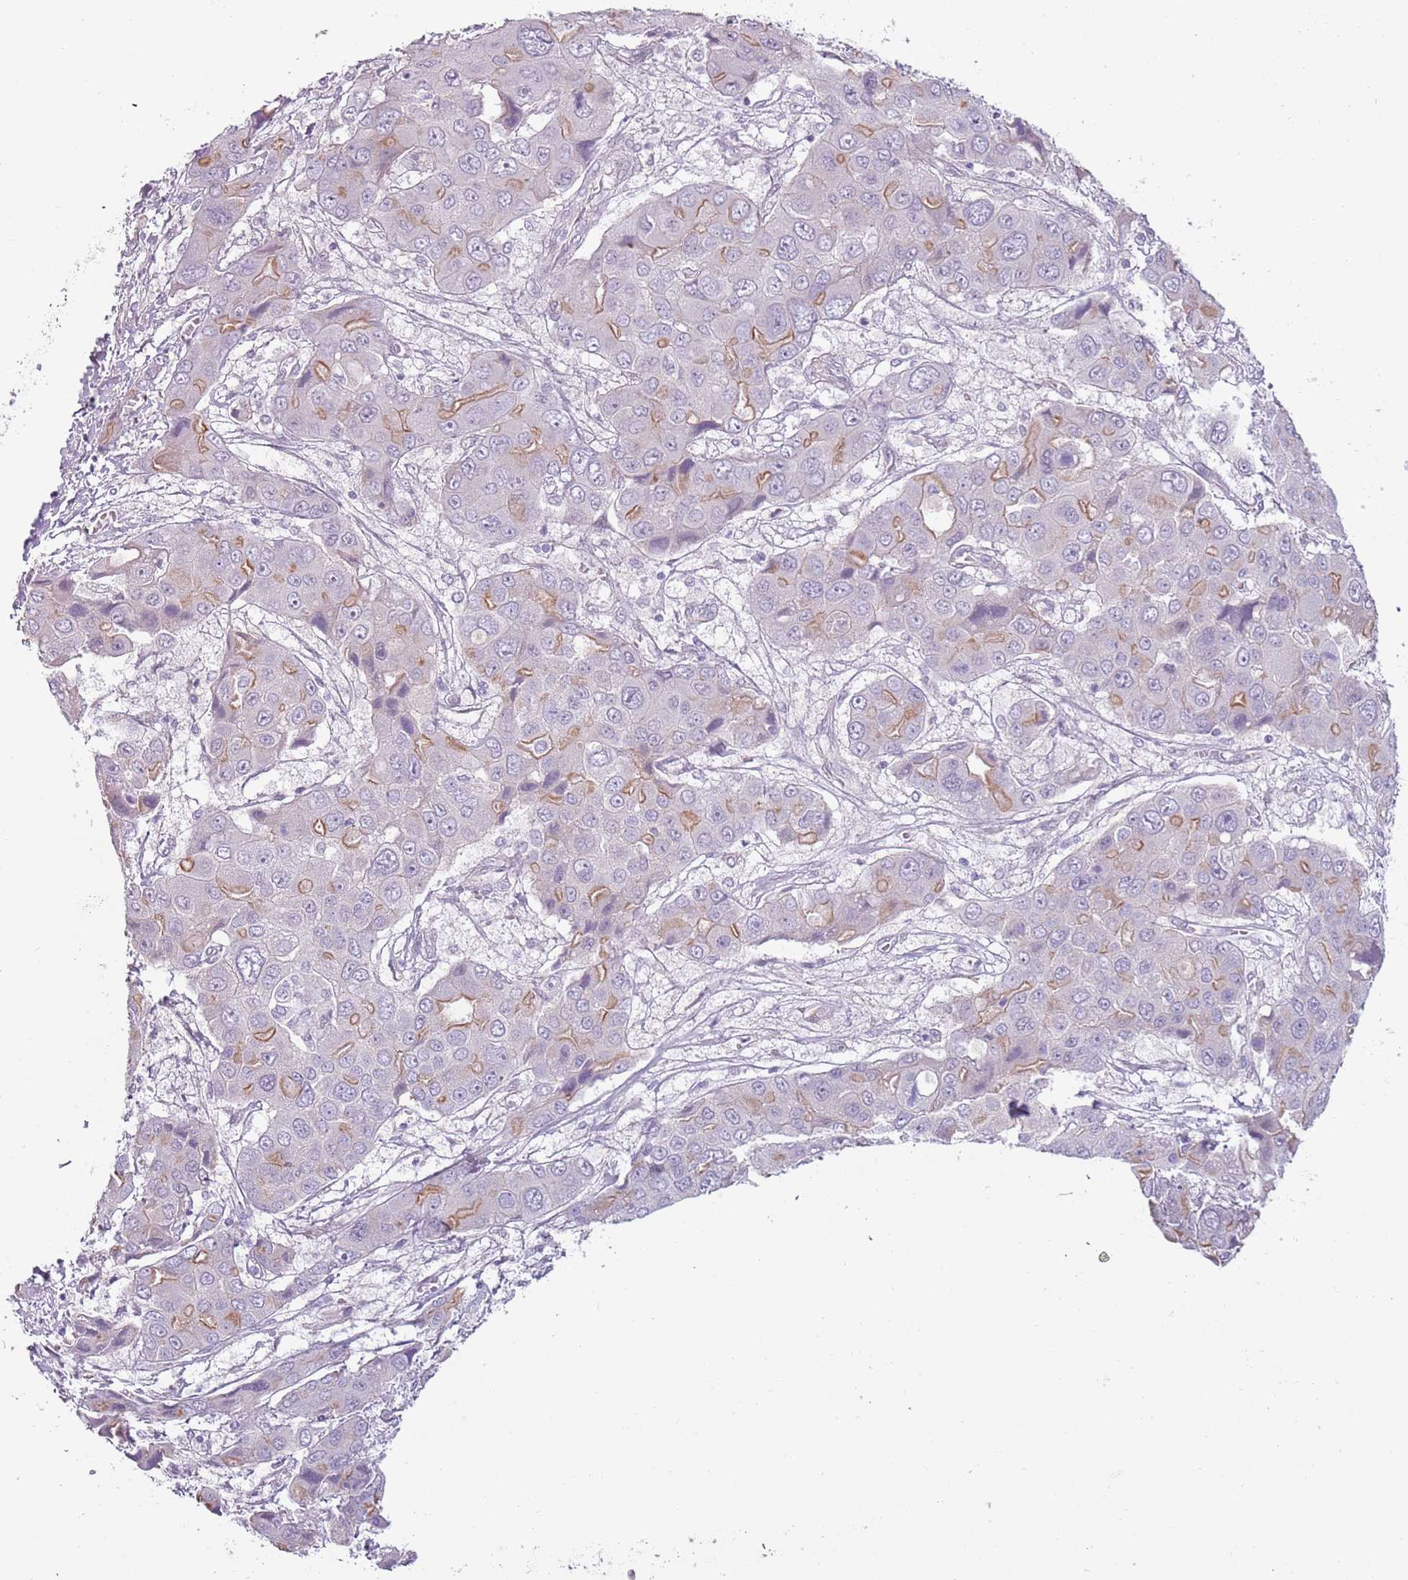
{"staining": {"intensity": "moderate", "quantity": "<25%", "location": "cytoplasmic/membranous"}, "tissue": "liver cancer", "cell_type": "Tumor cells", "image_type": "cancer", "snomed": [{"axis": "morphology", "description": "Cholangiocarcinoma"}, {"axis": "topography", "description": "Liver"}], "caption": "The image exhibits staining of cholangiocarcinoma (liver), revealing moderate cytoplasmic/membranous protein positivity (brown color) within tumor cells. (Stains: DAB in brown, nuclei in blue, Microscopy: brightfield microscopy at high magnification).", "gene": "RFX2", "patient": {"sex": "male", "age": 67}}